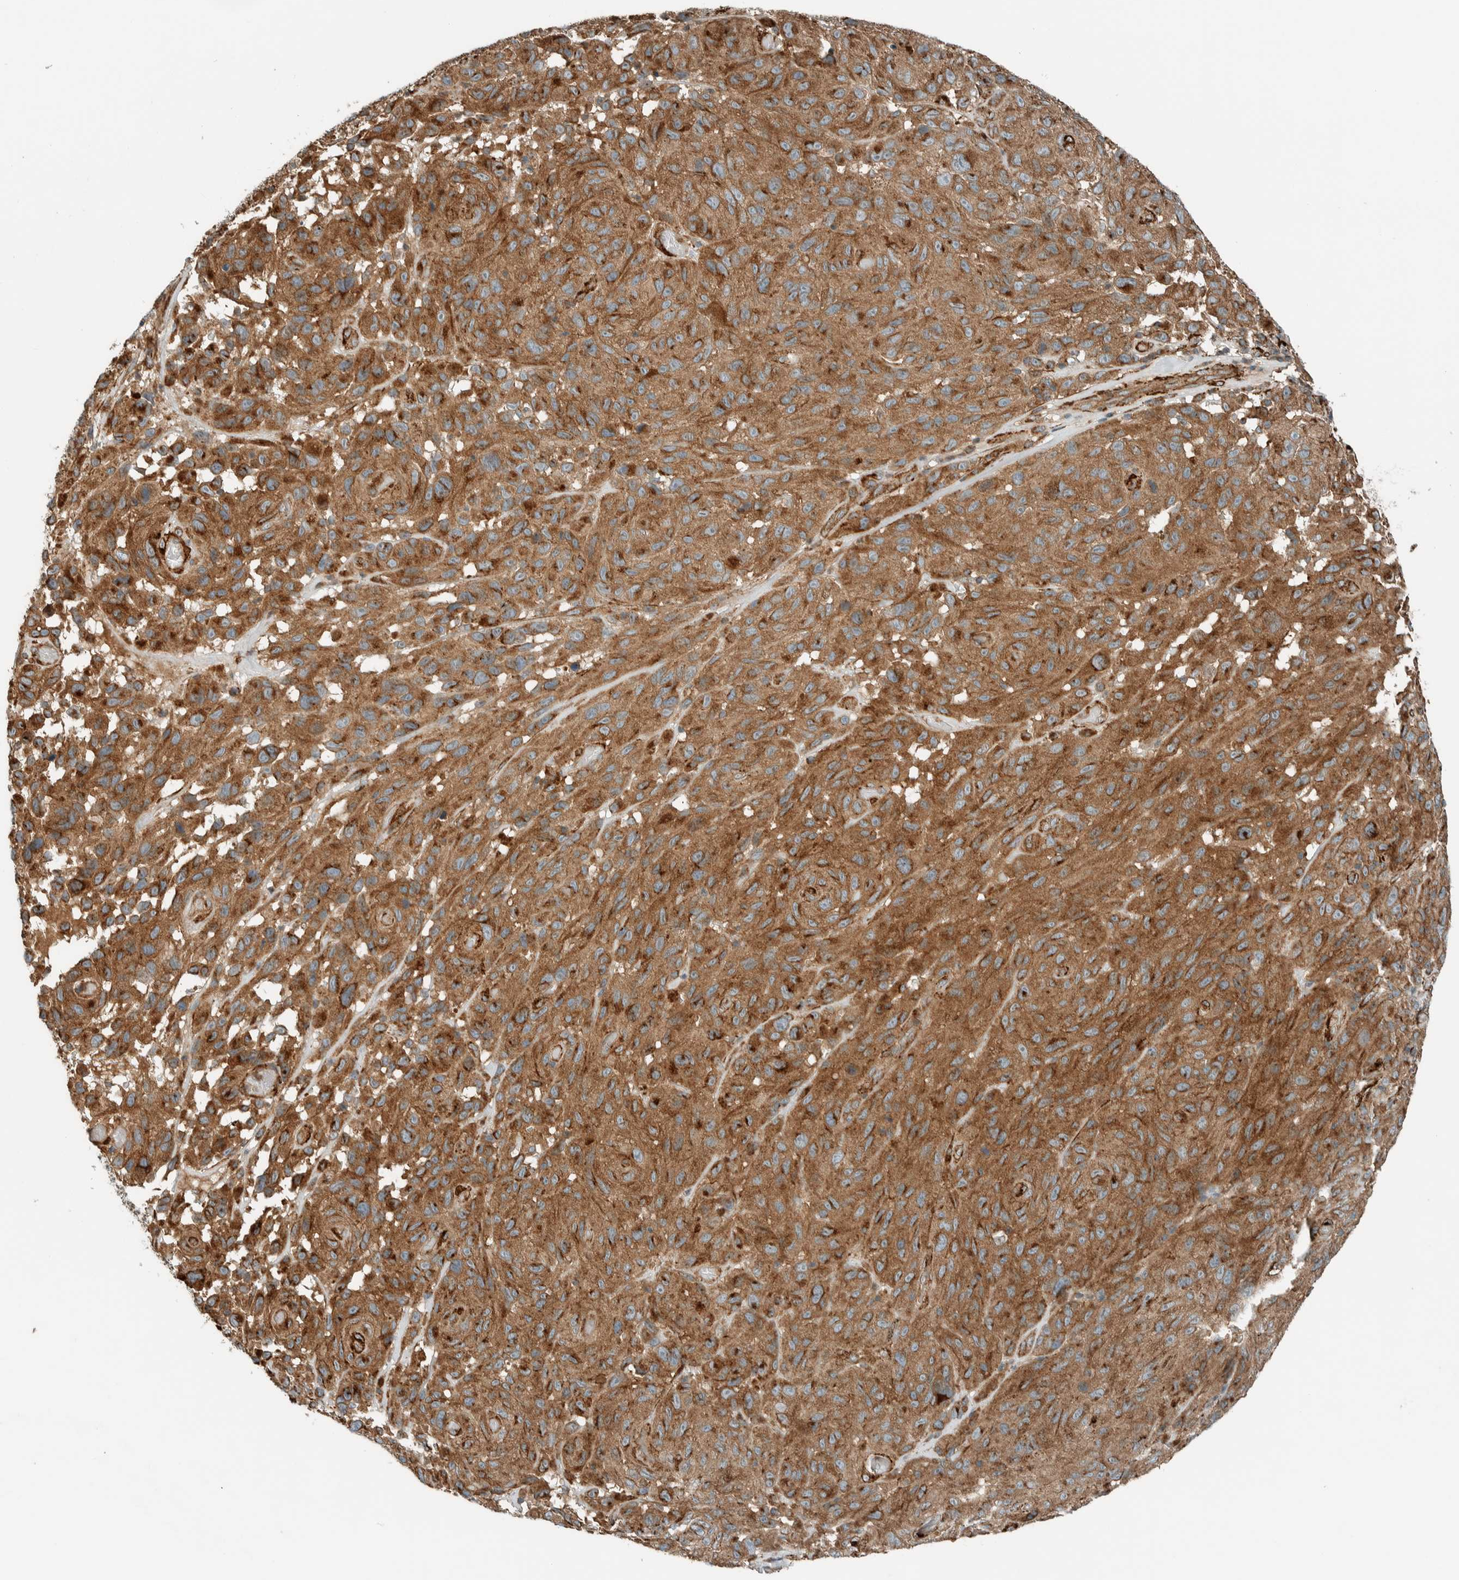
{"staining": {"intensity": "moderate", "quantity": ">75%", "location": "cytoplasmic/membranous"}, "tissue": "melanoma", "cell_type": "Tumor cells", "image_type": "cancer", "snomed": [{"axis": "morphology", "description": "Malignant melanoma, NOS"}, {"axis": "topography", "description": "Skin"}], "caption": "A micrograph of melanoma stained for a protein shows moderate cytoplasmic/membranous brown staining in tumor cells. Nuclei are stained in blue.", "gene": "EXOC7", "patient": {"sex": "male", "age": 66}}